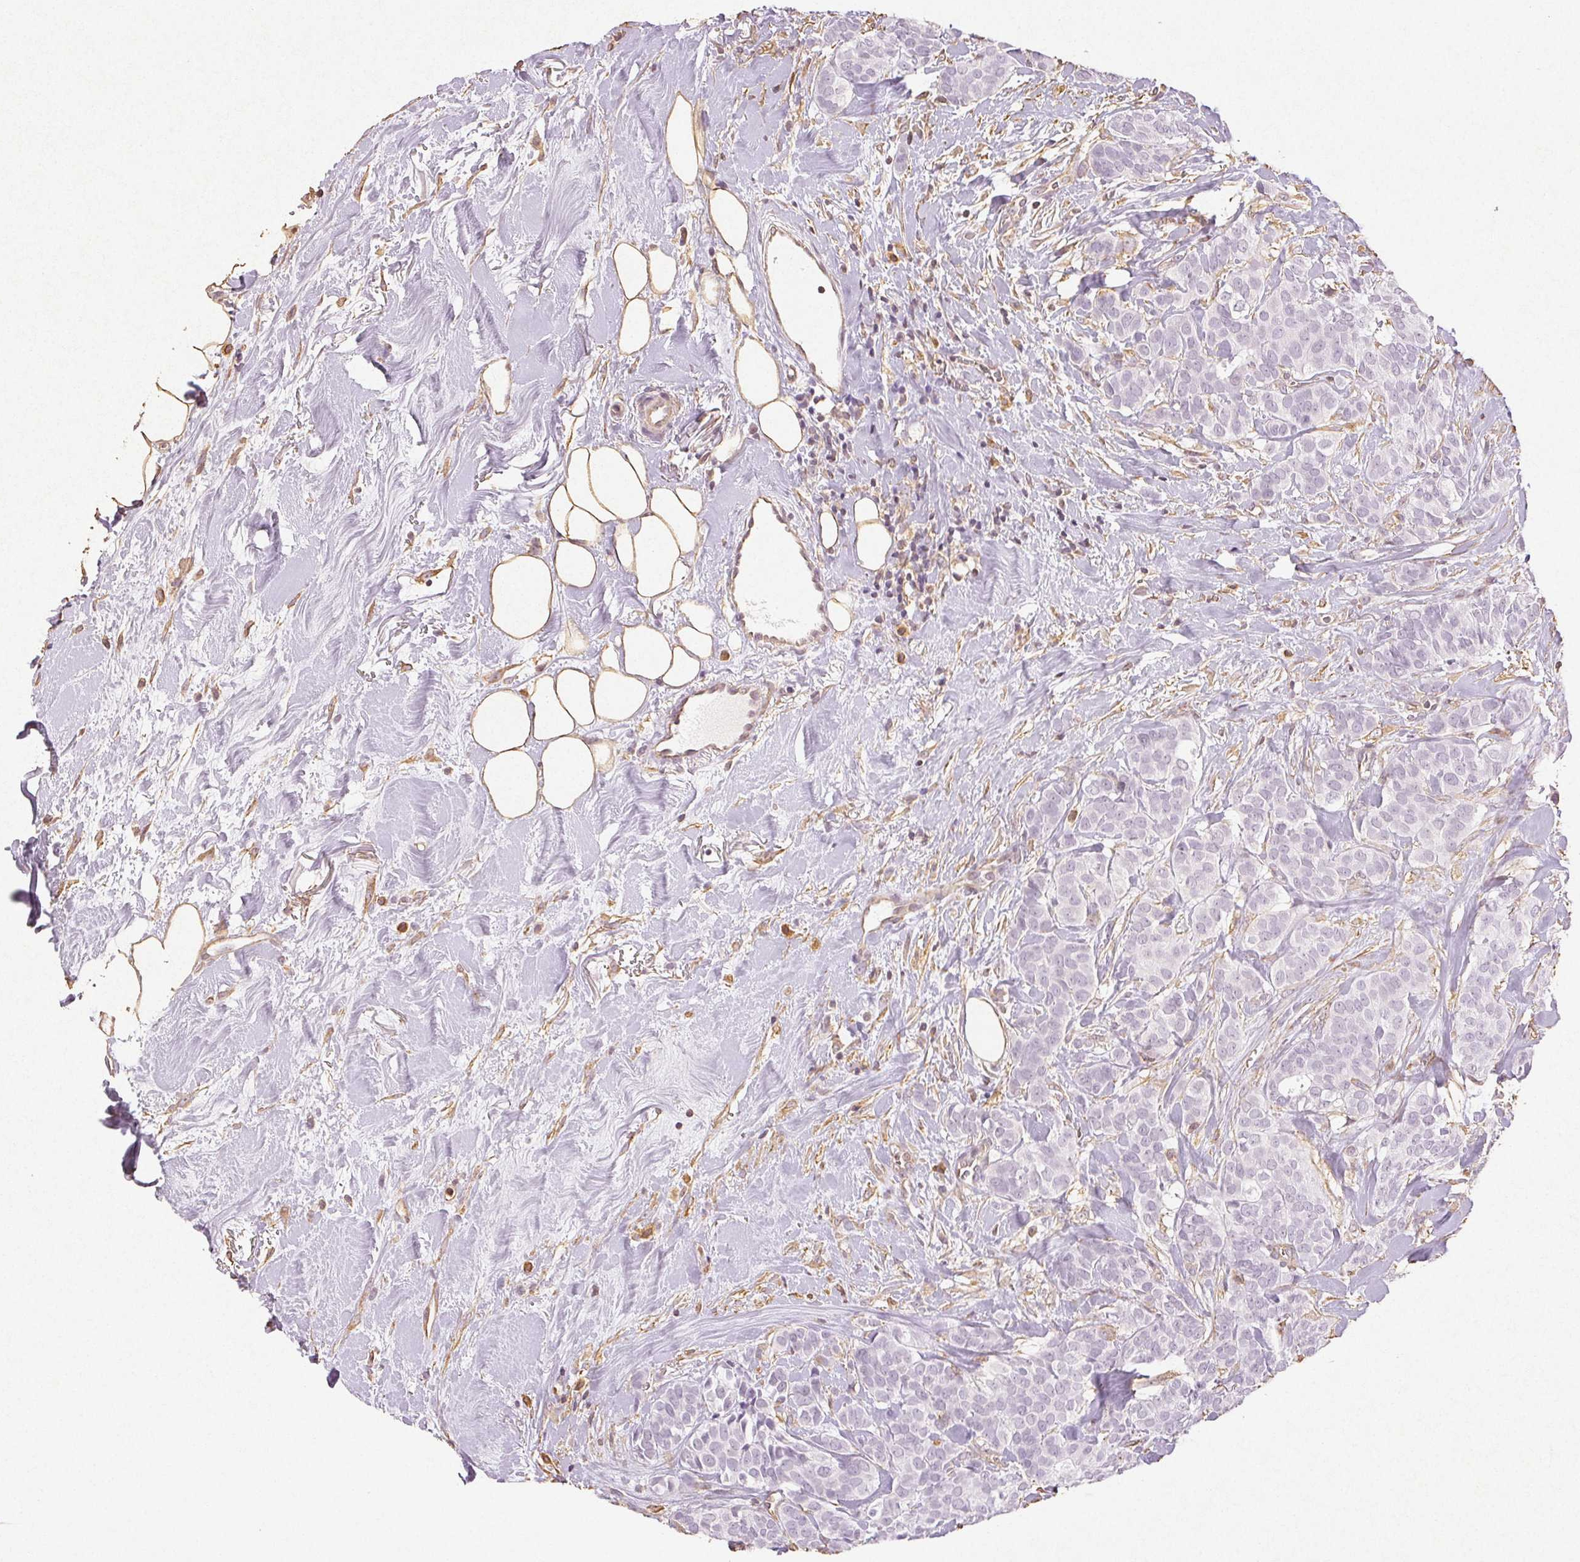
{"staining": {"intensity": "negative", "quantity": "none", "location": "none"}, "tissue": "breast cancer", "cell_type": "Tumor cells", "image_type": "cancer", "snomed": [{"axis": "morphology", "description": "Duct carcinoma"}, {"axis": "topography", "description": "Breast"}], "caption": "A high-resolution micrograph shows IHC staining of invasive ductal carcinoma (breast), which reveals no significant staining in tumor cells.", "gene": "COL7A1", "patient": {"sex": "female", "age": 84}}